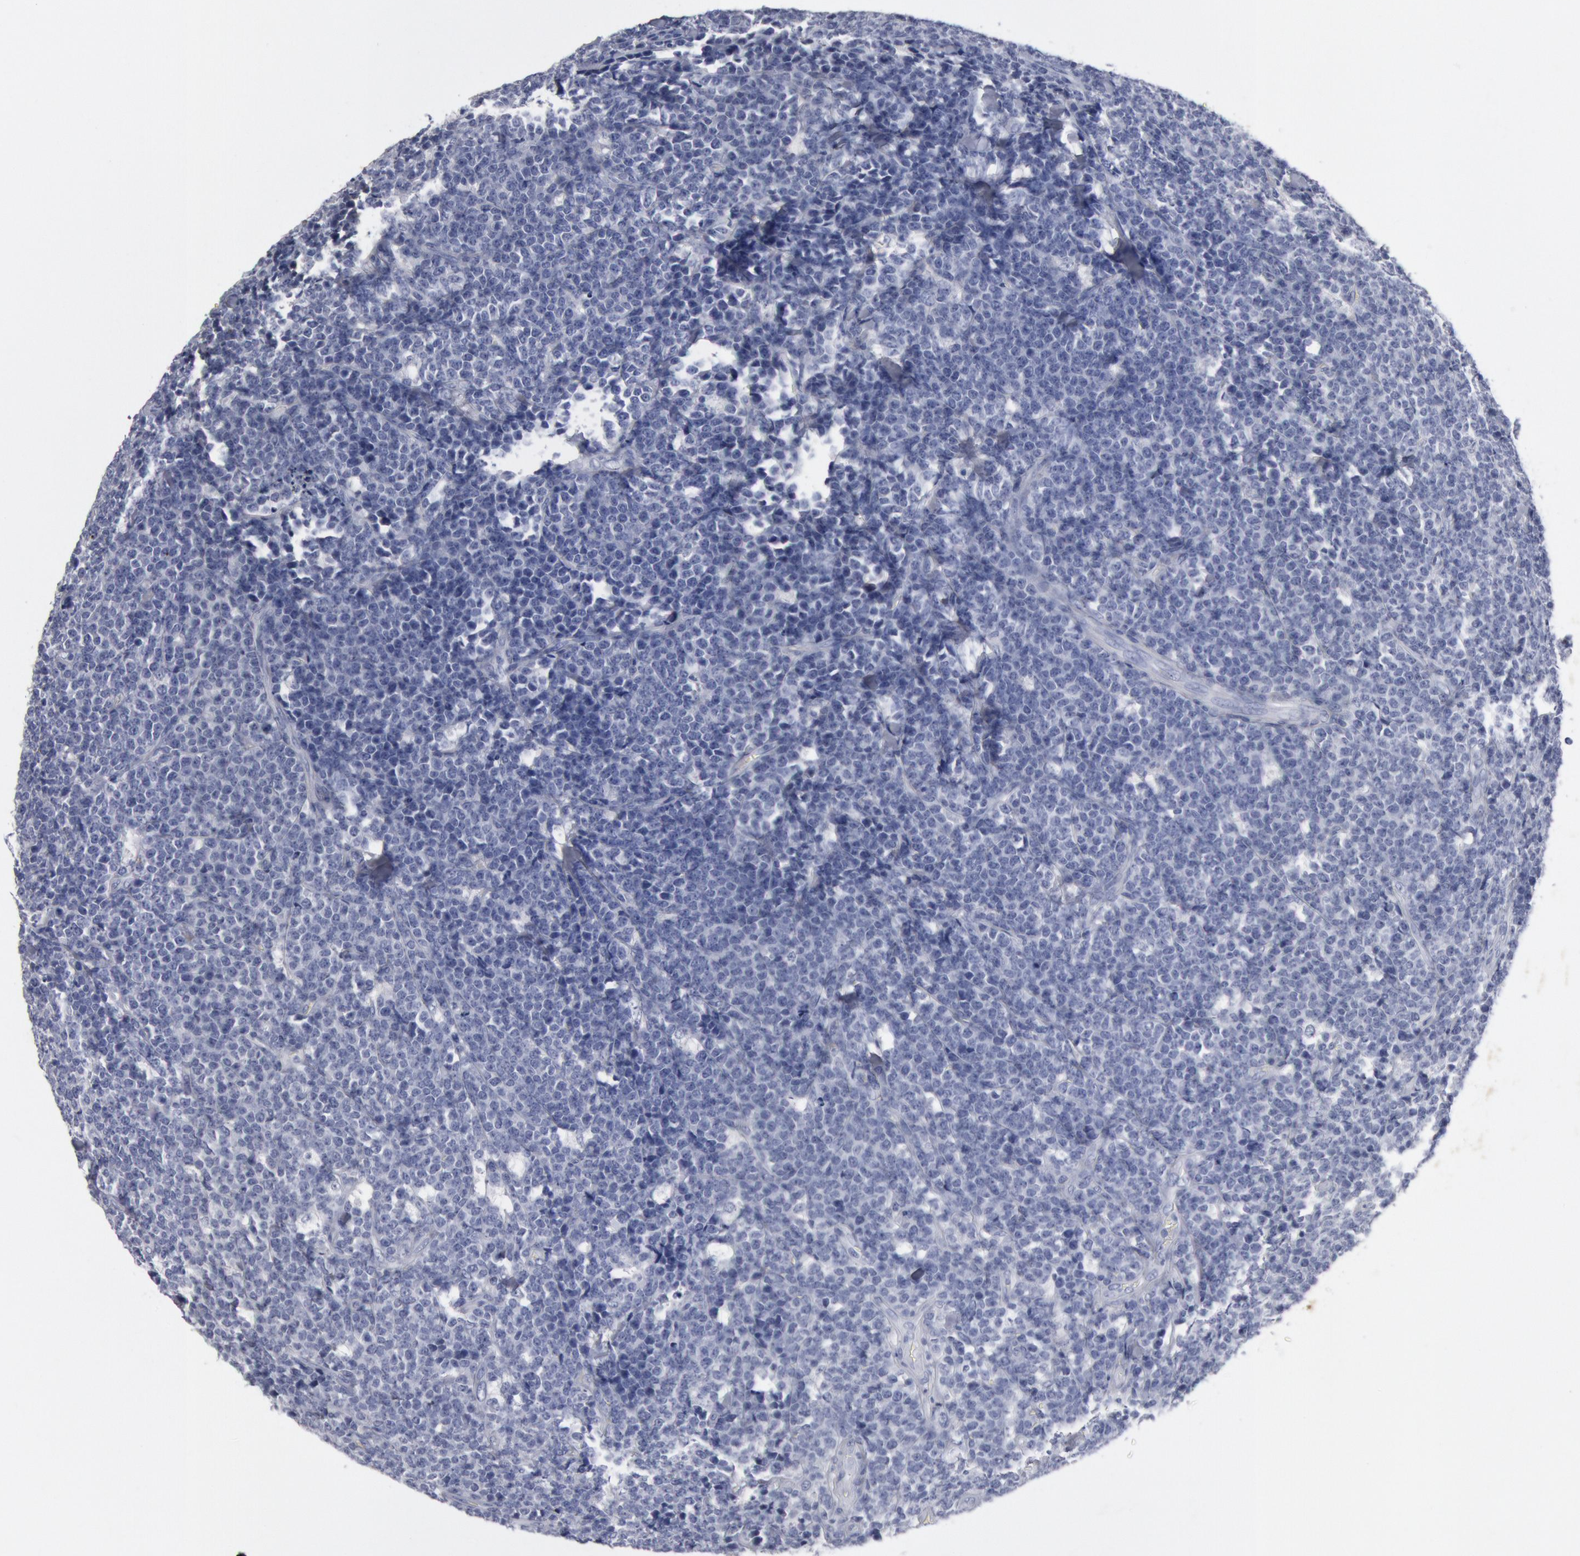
{"staining": {"intensity": "negative", "quantity": "none", "location": "none"}, "tissue": "lymphoma", "cell_type": "Tumor cells", "image_type": "cancer", "snomed": [{"axis": "morphology", "description": "Malignant lymphoma, non-Hodgkin's type, High grade"}, {"axis": "topography", "description": "Small intestine"}, {"axis": "topography", "description": "Colon"}], "caption": "Tumor cells show no significant protein positivity in malignant lymphoma, non-Hodgkin's type (high-grade).", "gene": "FOXA2", "patient": {"sex": "male", "age": 8}}